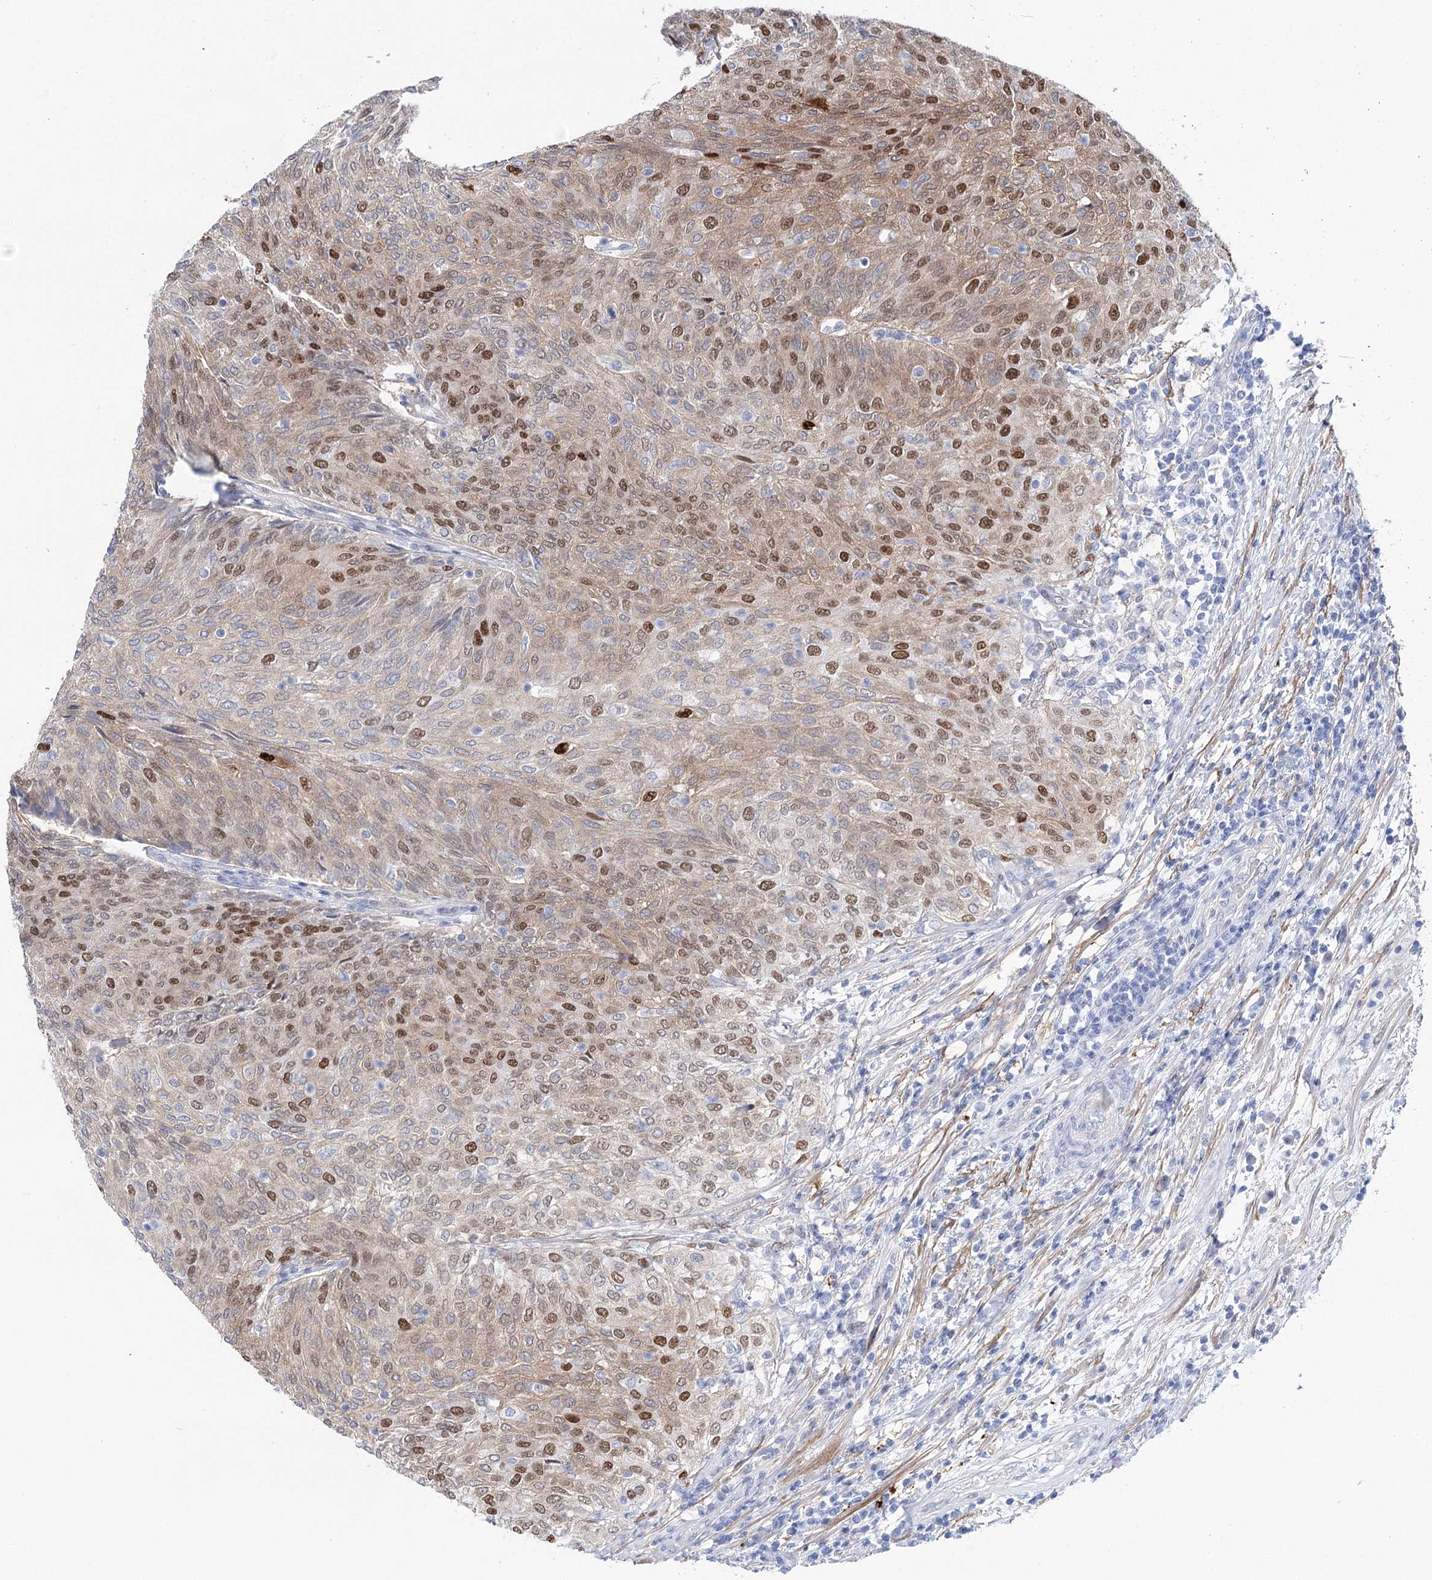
{"staining": {"intensity": "moderate", "quantity": ">75%", "location": "cytoplasmic/membranous,nuclear"}, "tissue": "urothelial cancer", "cell_type": "Tumor cells", "image_type": "cancer", "snomed": [{"axis": "morphology", "description": "Urothelial carcinoma, Low grade"}, {"axis": "topography", "description": "Urinary bladder"}], "caption": "The image demonstrates a brown stain indicating the presence of a protein in the cytoplasmic/membranous and nuclear of tumor cells in low-grade urothelial carcinoma. (DAB = brown stain, brightfield microscopy at high magnification).", "gene": "UGDH", "patient": {"sex": "female", "age": 79}}